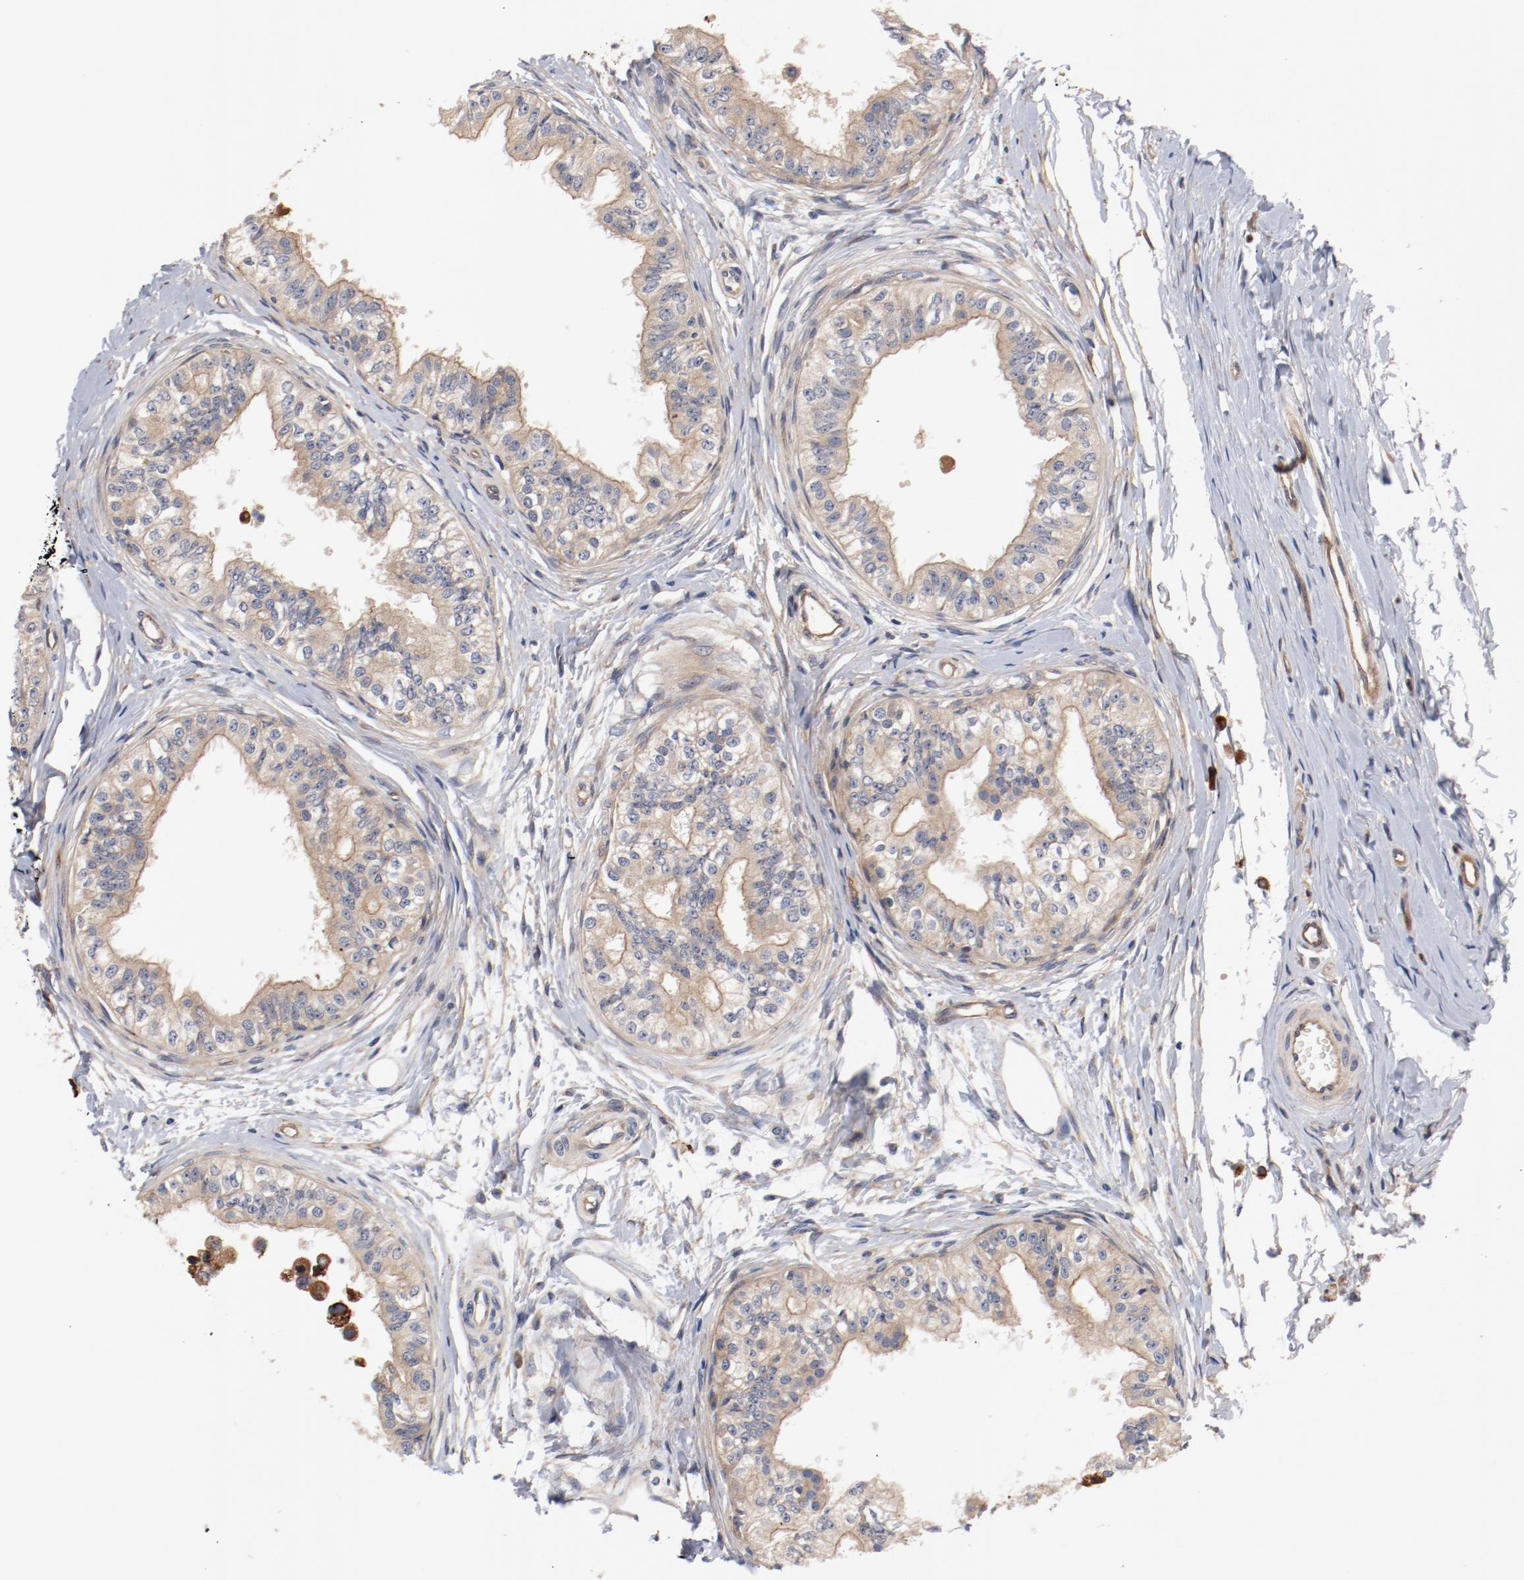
{"staining": {"intensity": "moderate", "quantity": ">75%", "location": "cytoplasmic/membranous"}, "tissue": "epididymis", "cell_type": "Glandular cells", "image_type": "normal", "snomed": [{"axis": "morphology", "description": "Normal tissue, NOS"}, {"axis": "morphology", "description": "Adenocarcinoma, metastatic, NOS"}, {"axis": "topography", "description": "Testis"}, {"axis": "topography", "description": "Epididymis"}], "caption": "This photomicrograph shows immunohistochemistry staining of normal human epididymis, with medium moderate cytoplasmic/membranous positivity in about >75% of glandular cells.", "gene": "PITPNM2", "patient": {"sex": "male", "age": 26}}